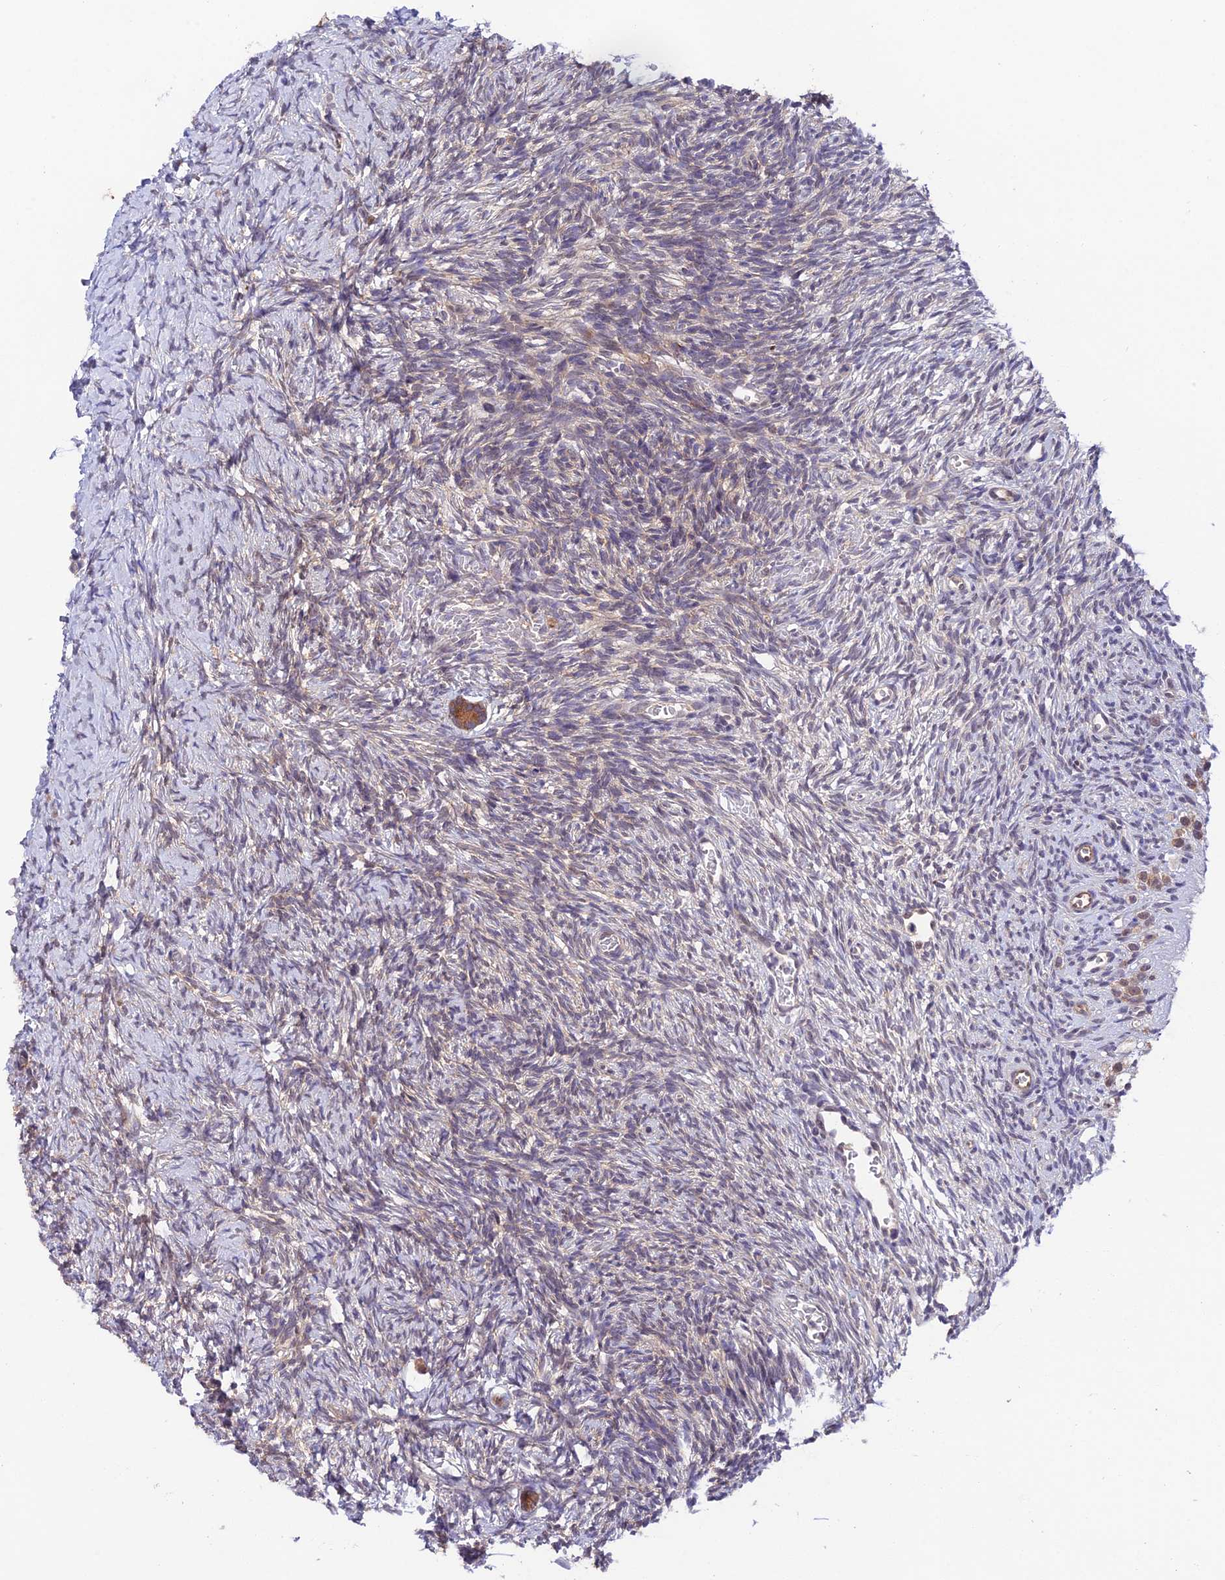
{"staining": {"intensity": "weak", "quantity": ">75%", "location": "cytoplasmic/membranous"}, "tissue": "ovary", "cell_type": "Follicle cells", "image_type": "normal", "snomed": [{"axis": "morphology", "description": "Normal tissue, NOS"}, {"axis": "topography", "description": "Ovary"}], "caption": "High-power microscopy captured an immunohistochemistry (IHC) micrograph of unremarkable ovary, revealing weak cytoplasmic/membranous positivity in about >75% of follicle cells.", "gene": "TRIM40", "patient": {"sex": "female", "age": 39}}